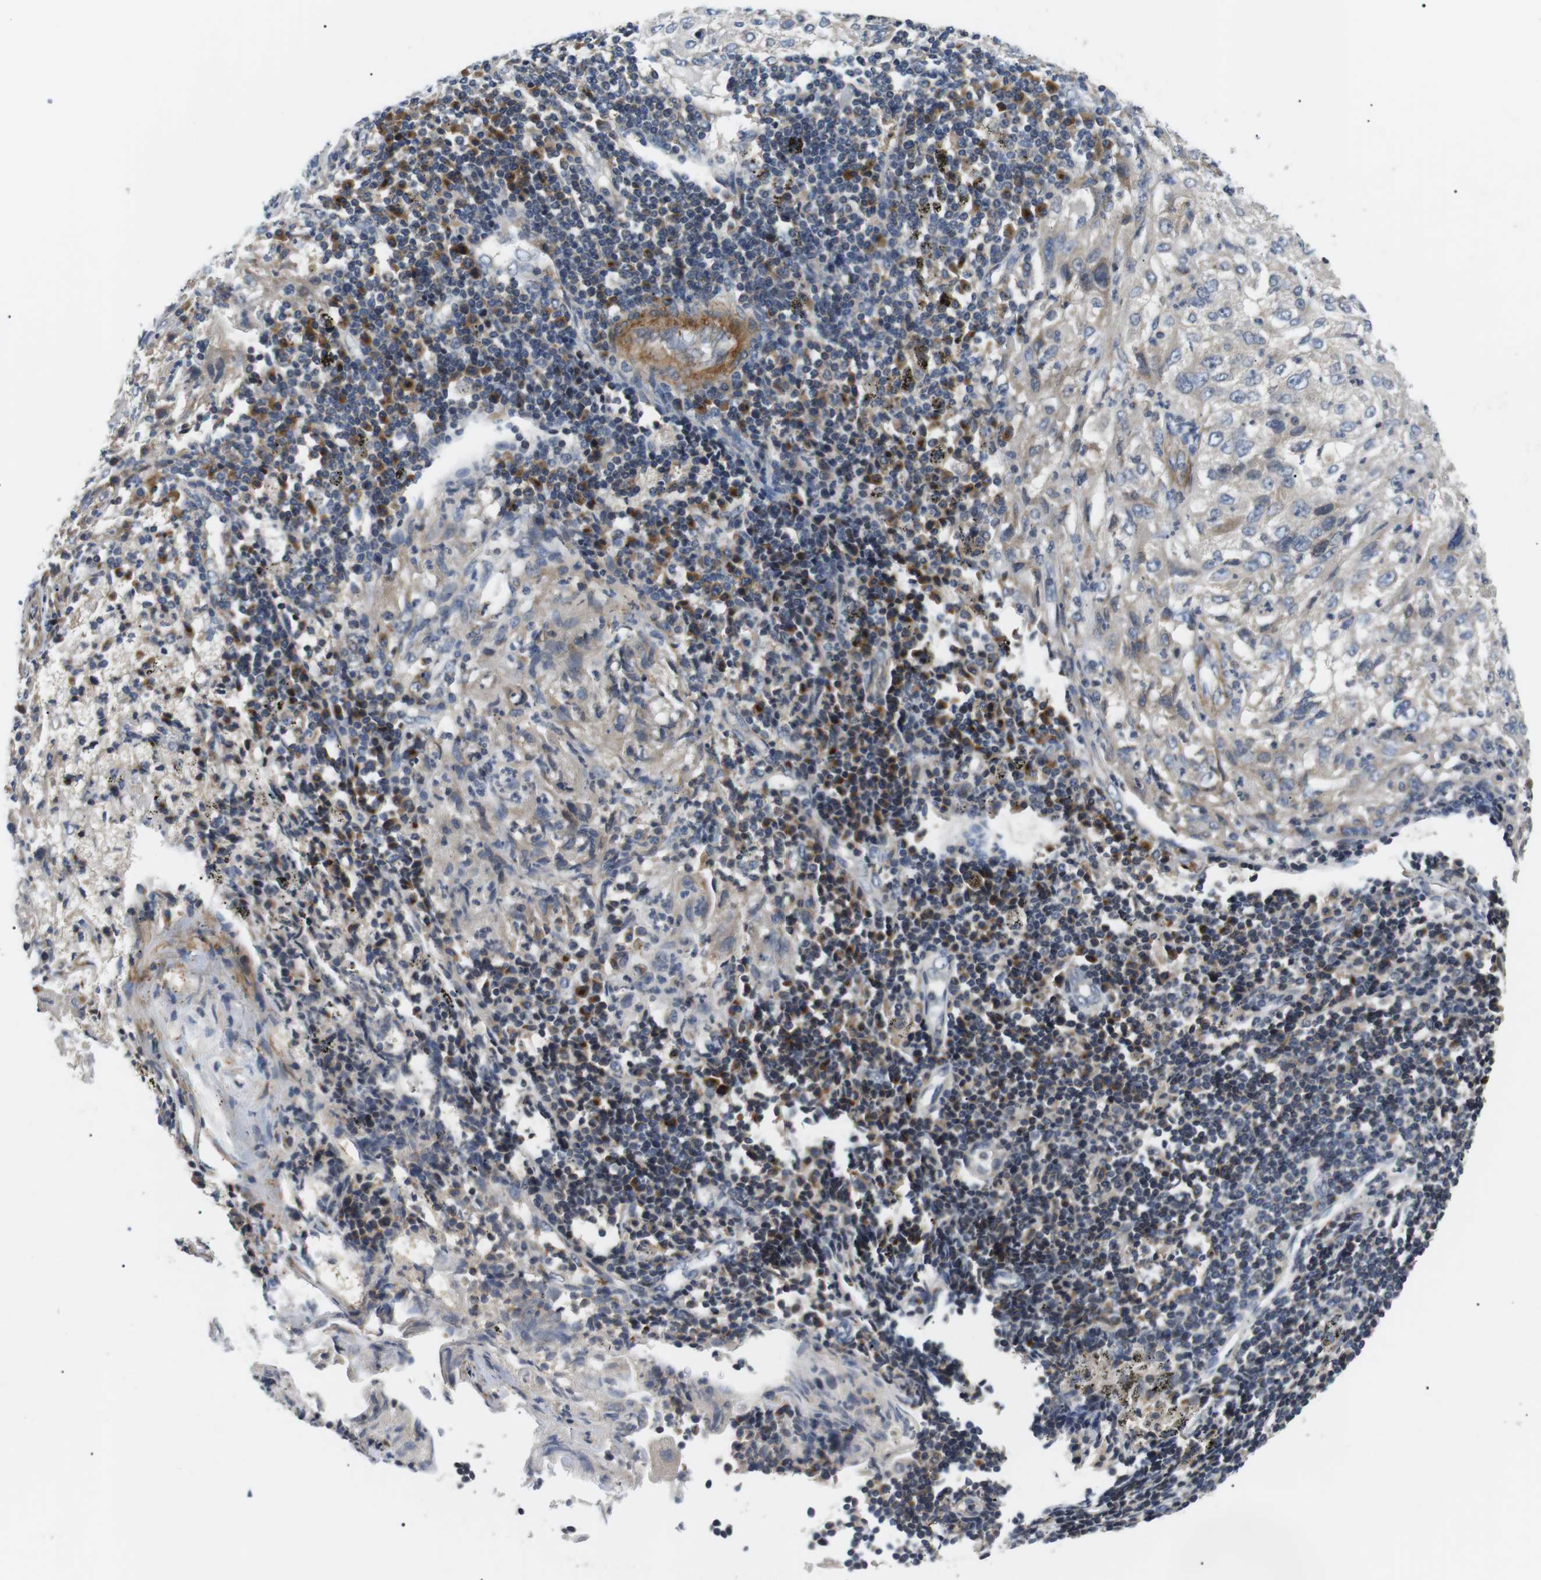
{"staining": {"intensity": "weak", "quantity": "<25%", "location": "cytoplasmic/membranous"}, "tissue": "lung cancer", "cell_type": "Tumor cells", "image_type": "cancer", "snomed": [{"axis": "morphology", "description": "Inflammation, NOS"}, {"axis": "morphology", "description": "Squamous cell carcinoma, NOS"}, {"axis": "topography", "description": "Lymph node"}, {"axis": "topography", "description": "Soft tissue"}, {"axis": "topography", "description": "Lung"}], "caption": "Histopathology image shows no significant protein expression in tumor cells of lung cancer.", "gene": "DIPK1A", "patient": {"sex": "male", "age": 66}}